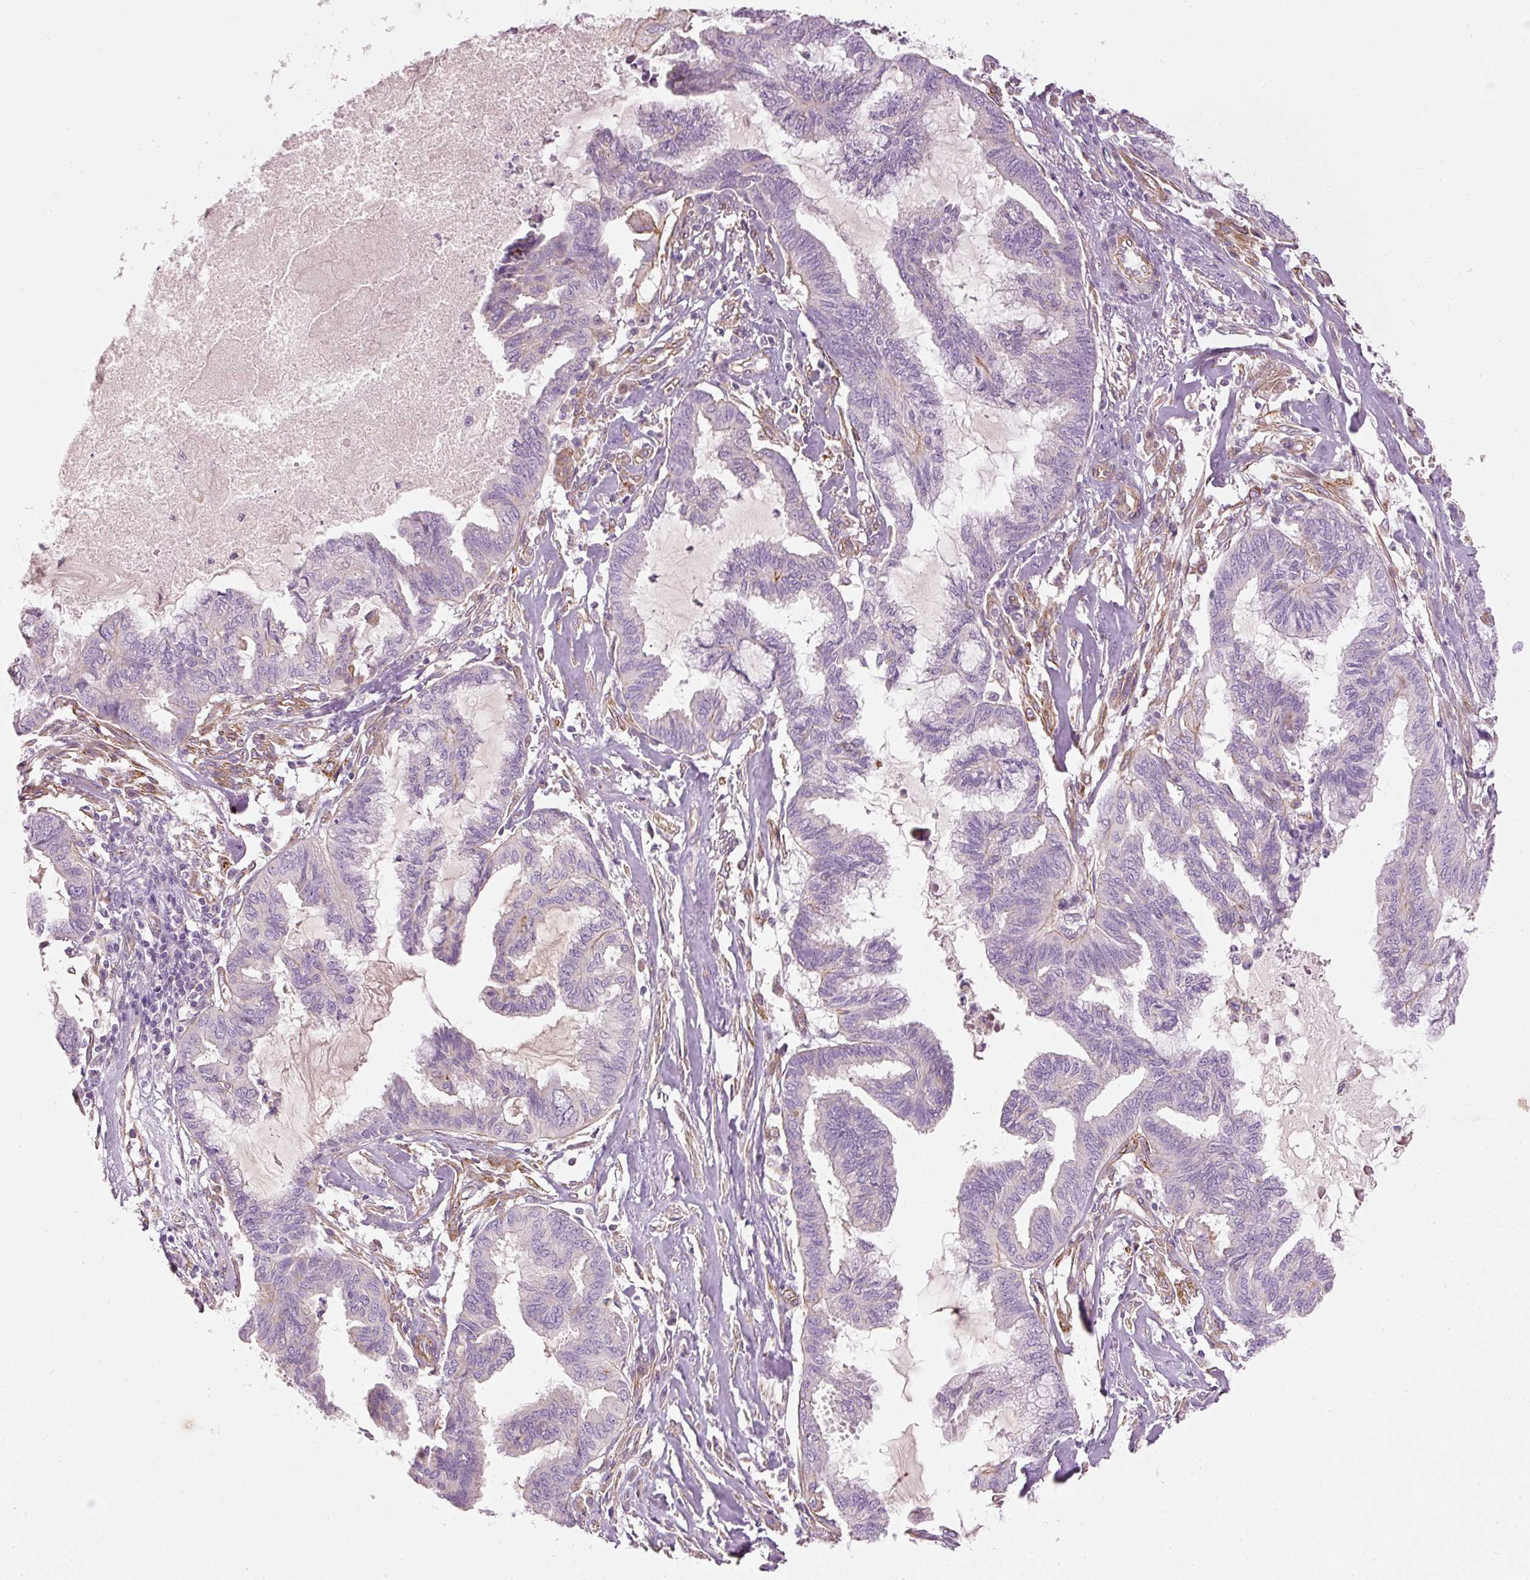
{"staining": {"intensity": "negative", "quantity": "none", "location": "none"}, "tissue": "endometrial cancer", "cell_type": "Tumor cells", "image_type": "cancer", "snomed": [{"axis": "morphology", "description": "Adenocarcinoma, NOS"}, {"axis": "topography", "description": "Endometrium"}], "caption": "Tumor cells are negative for brown protein staining in endometrial cancer (adenocarcinoma).", "gene": "OSR2", "patient": {"sex": "female", "age": 86}}